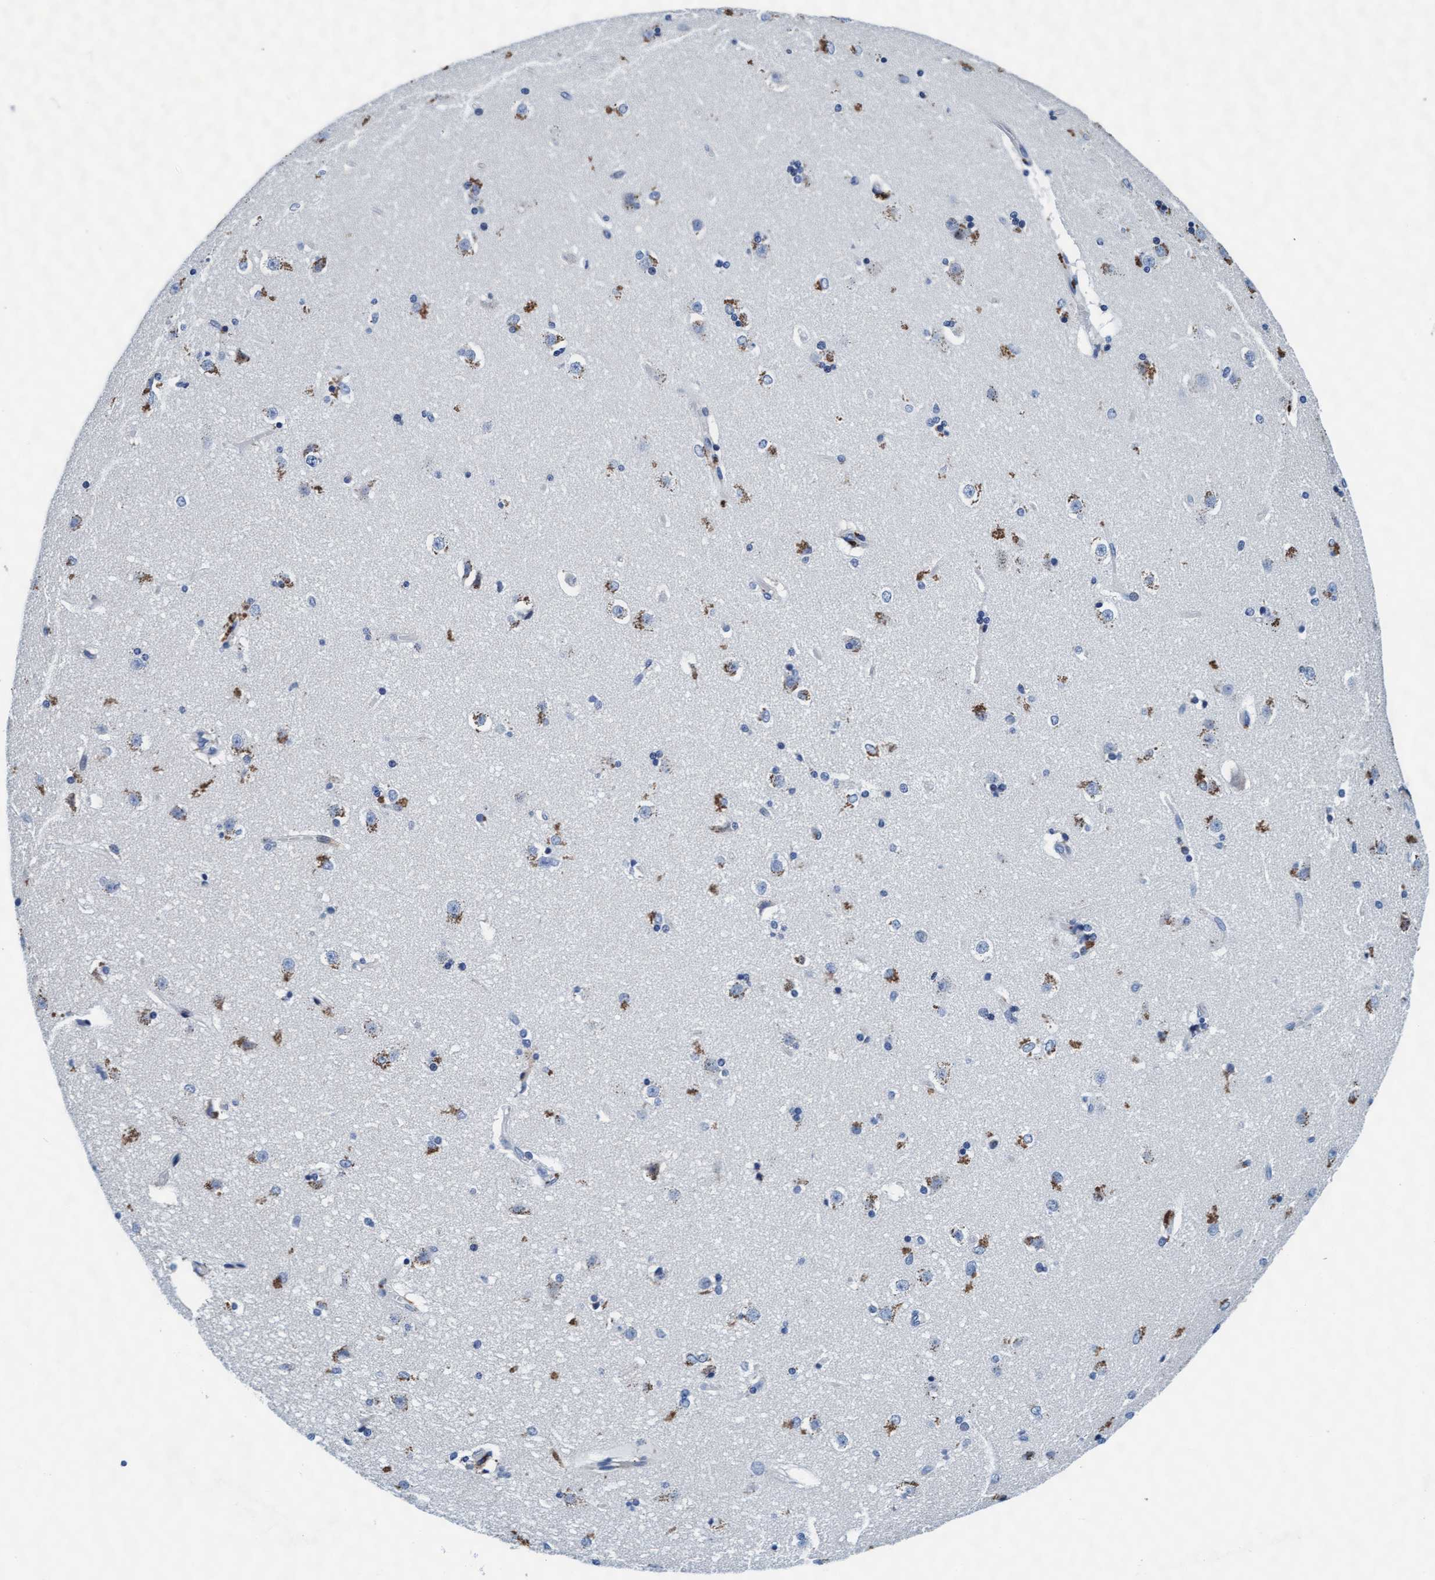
{"staining": {"intensity": "moderate", "quantity": "<25%", "location": "cytoplasmic/membranous"}, "tissue": "caudate", "cell_type": "Glial cells", "image_type": "normal", "snomed": [{"axis": "morphology", "description": "Normal tissue, NOS"}, {"axis": "topography", "description": "Lateral ventricle wall"}], "caption": "Immunohistochemistry of benign human caudate exhibits low levels of moderate cytoplasmic/membranous staining in approximately <25% of glial cells.", "gene": "ARSG", "patient": {"sex": "female", "age": 19}}